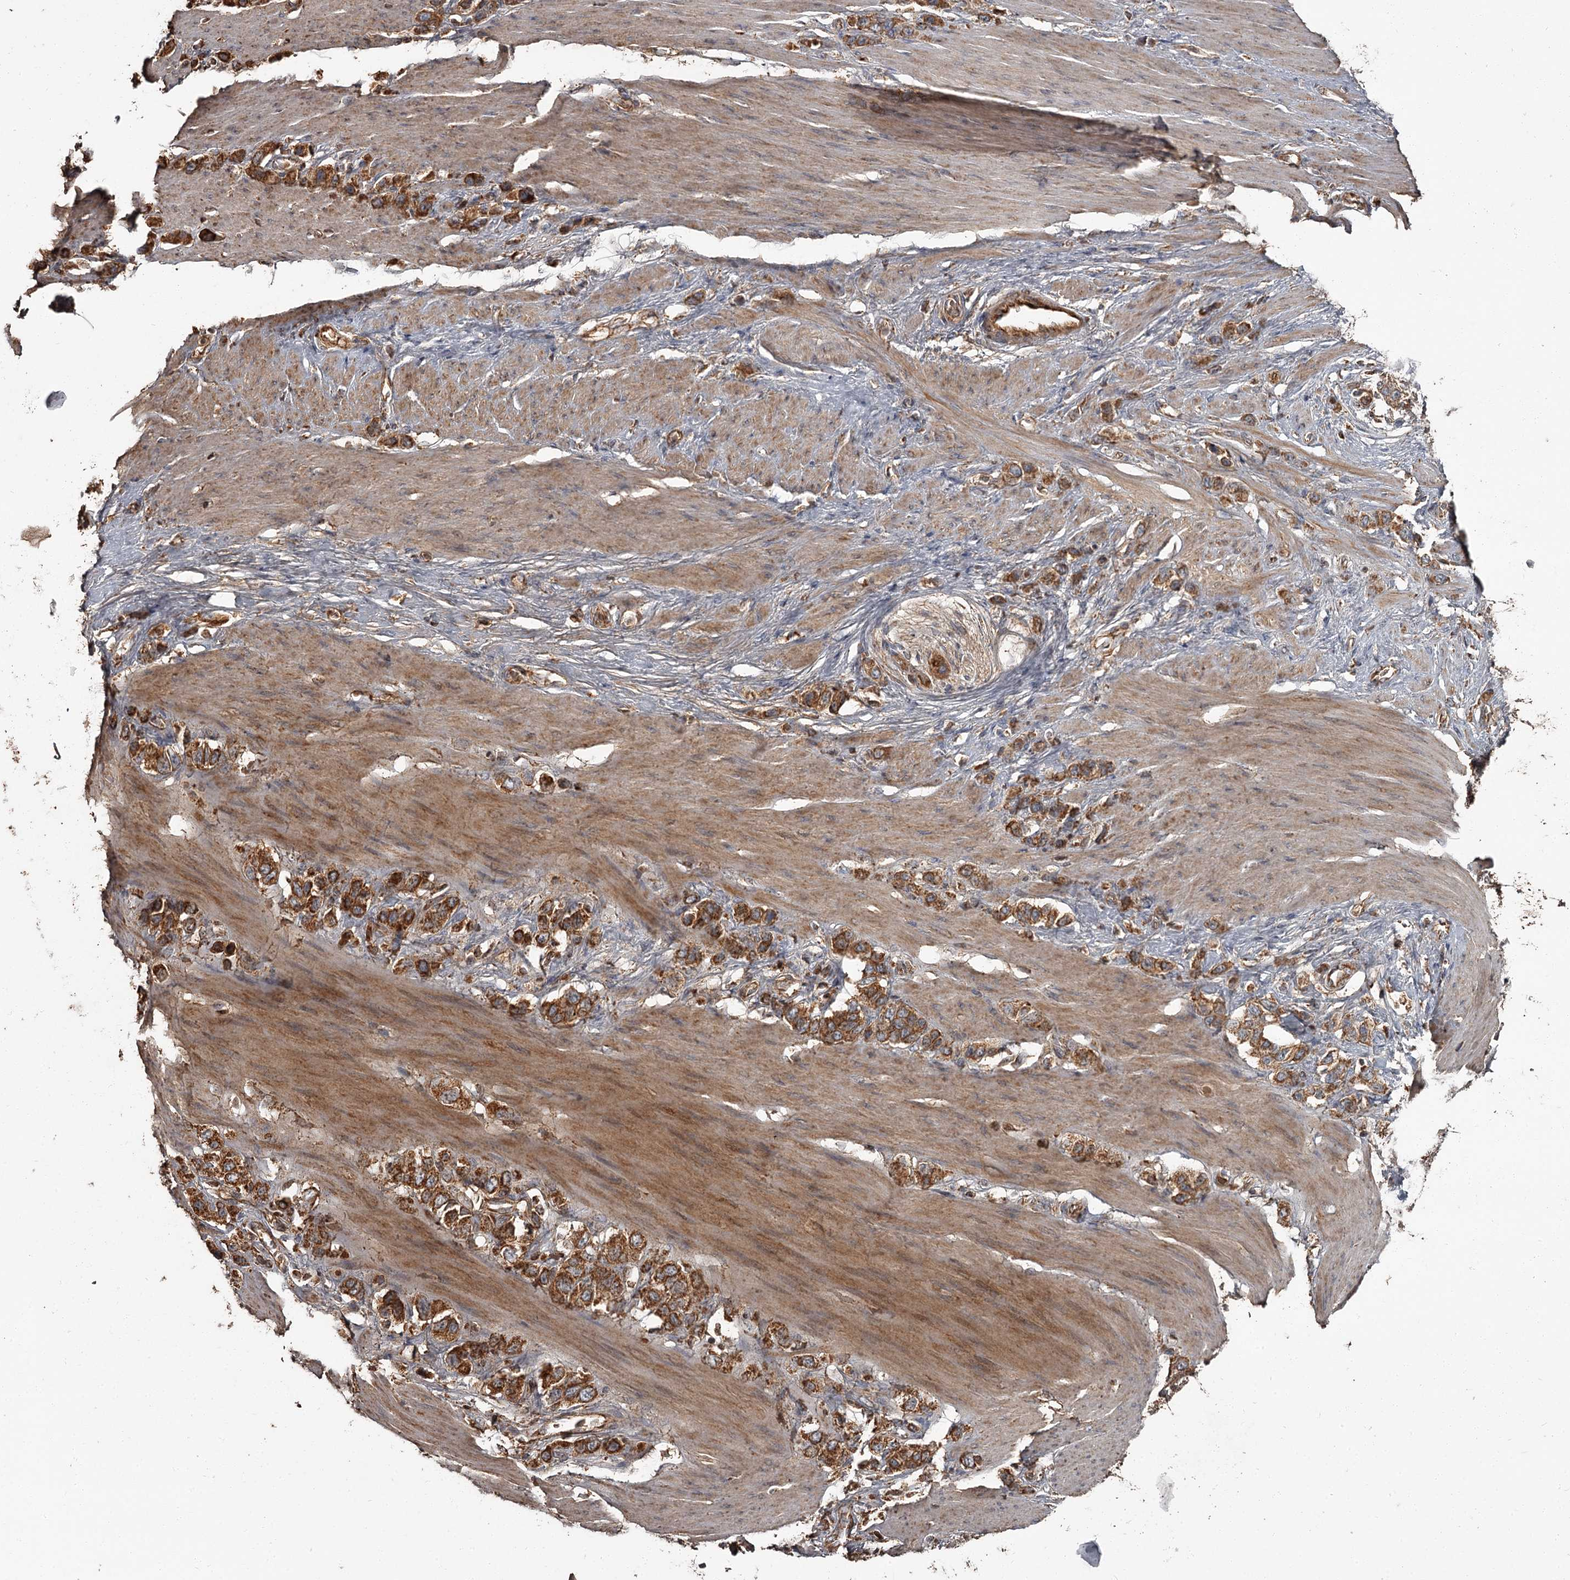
{"staining": {"intensity": "strong", "quantity": ">75%", "location": "cytoplasmic/membranous"}, "tissue": "stomach cancer", "cell_type": "Tumor cells", "image_type": "cancer", "snomed": [{"axis": "morphology", "description": "Adenocarcinoma, NOS"}, {"axis": "morphology", "description": "Adenocarcinoma, High grade"}, {"axis": "topography", "description": "Stomach, upper"}, {"axis": "topography", "description": "Stomach, lower"}], "caption": "Stomach cancer (adenocarcinoma (high-grade)) was stained to show a protein in brown. There is high levels of strong cytoplasmic/membranous staining in about >75% of tumor cells.", "gene": "THAP9", "patient": {"sex": "female", "age": 65}}